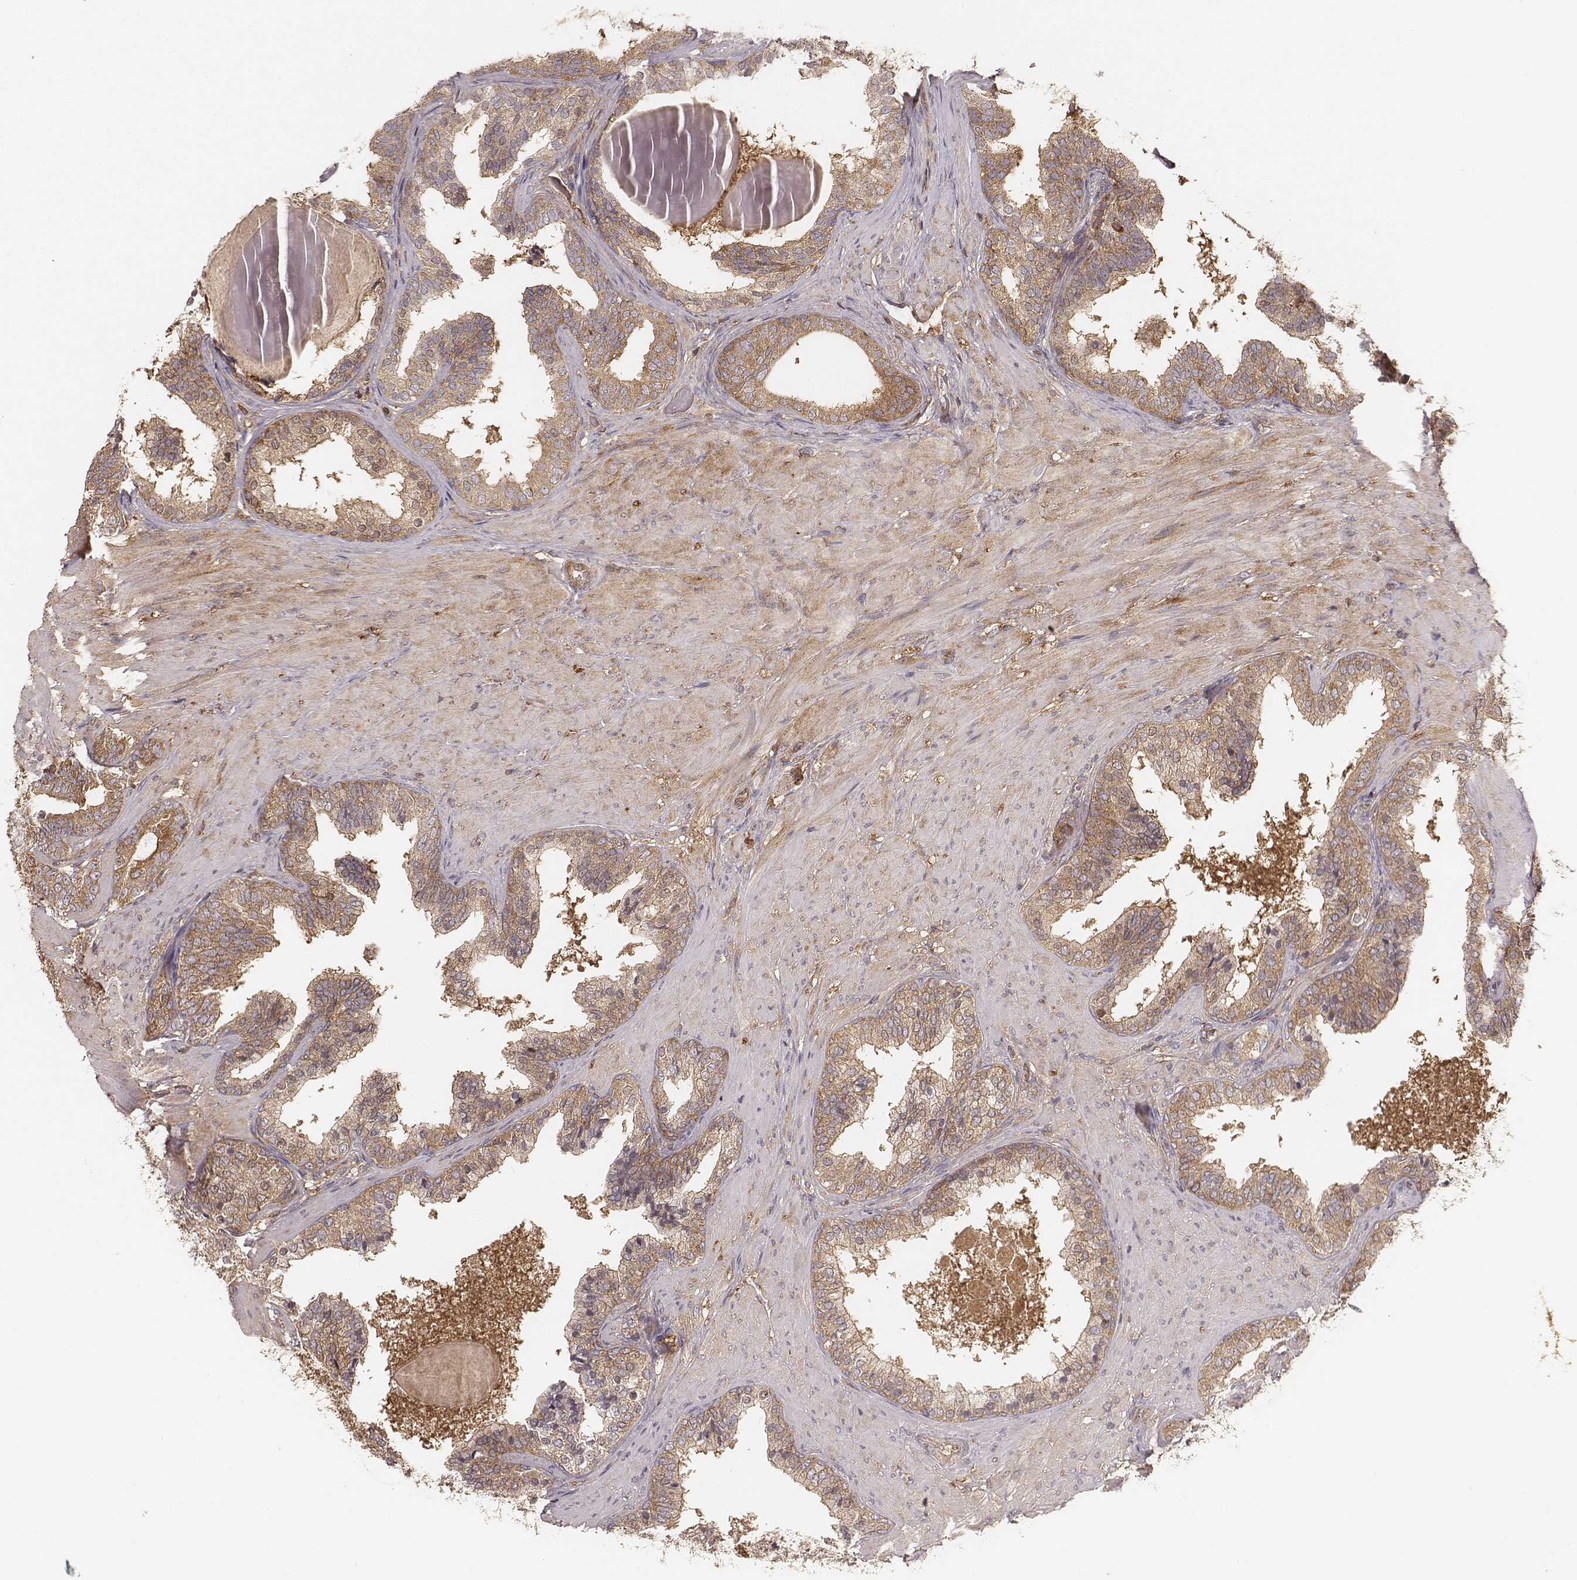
{"staining": {"intensity": "moderate", "quantity": ">75%", "location": "cytoplasmic/membranous"}, "tissue": "prostate cancer", "cell_type": "Tumor cells", "image_type": "cancer", "snomed": [{"axis": "morphology", "description": "Adenocarcinoma, Low grade"}, {"axis": "topography", "description": "Prostate"}], "caption": "There is medium levels of moderate cytoplasmic/membranous staining in tumor cells of prostate cancer (adenocarcinoma (low-grade)), as demonstrated by immunohistochemical staining (brown color).", "gene": "CARS1", "patient": {"sex": "male", "age": 60}}